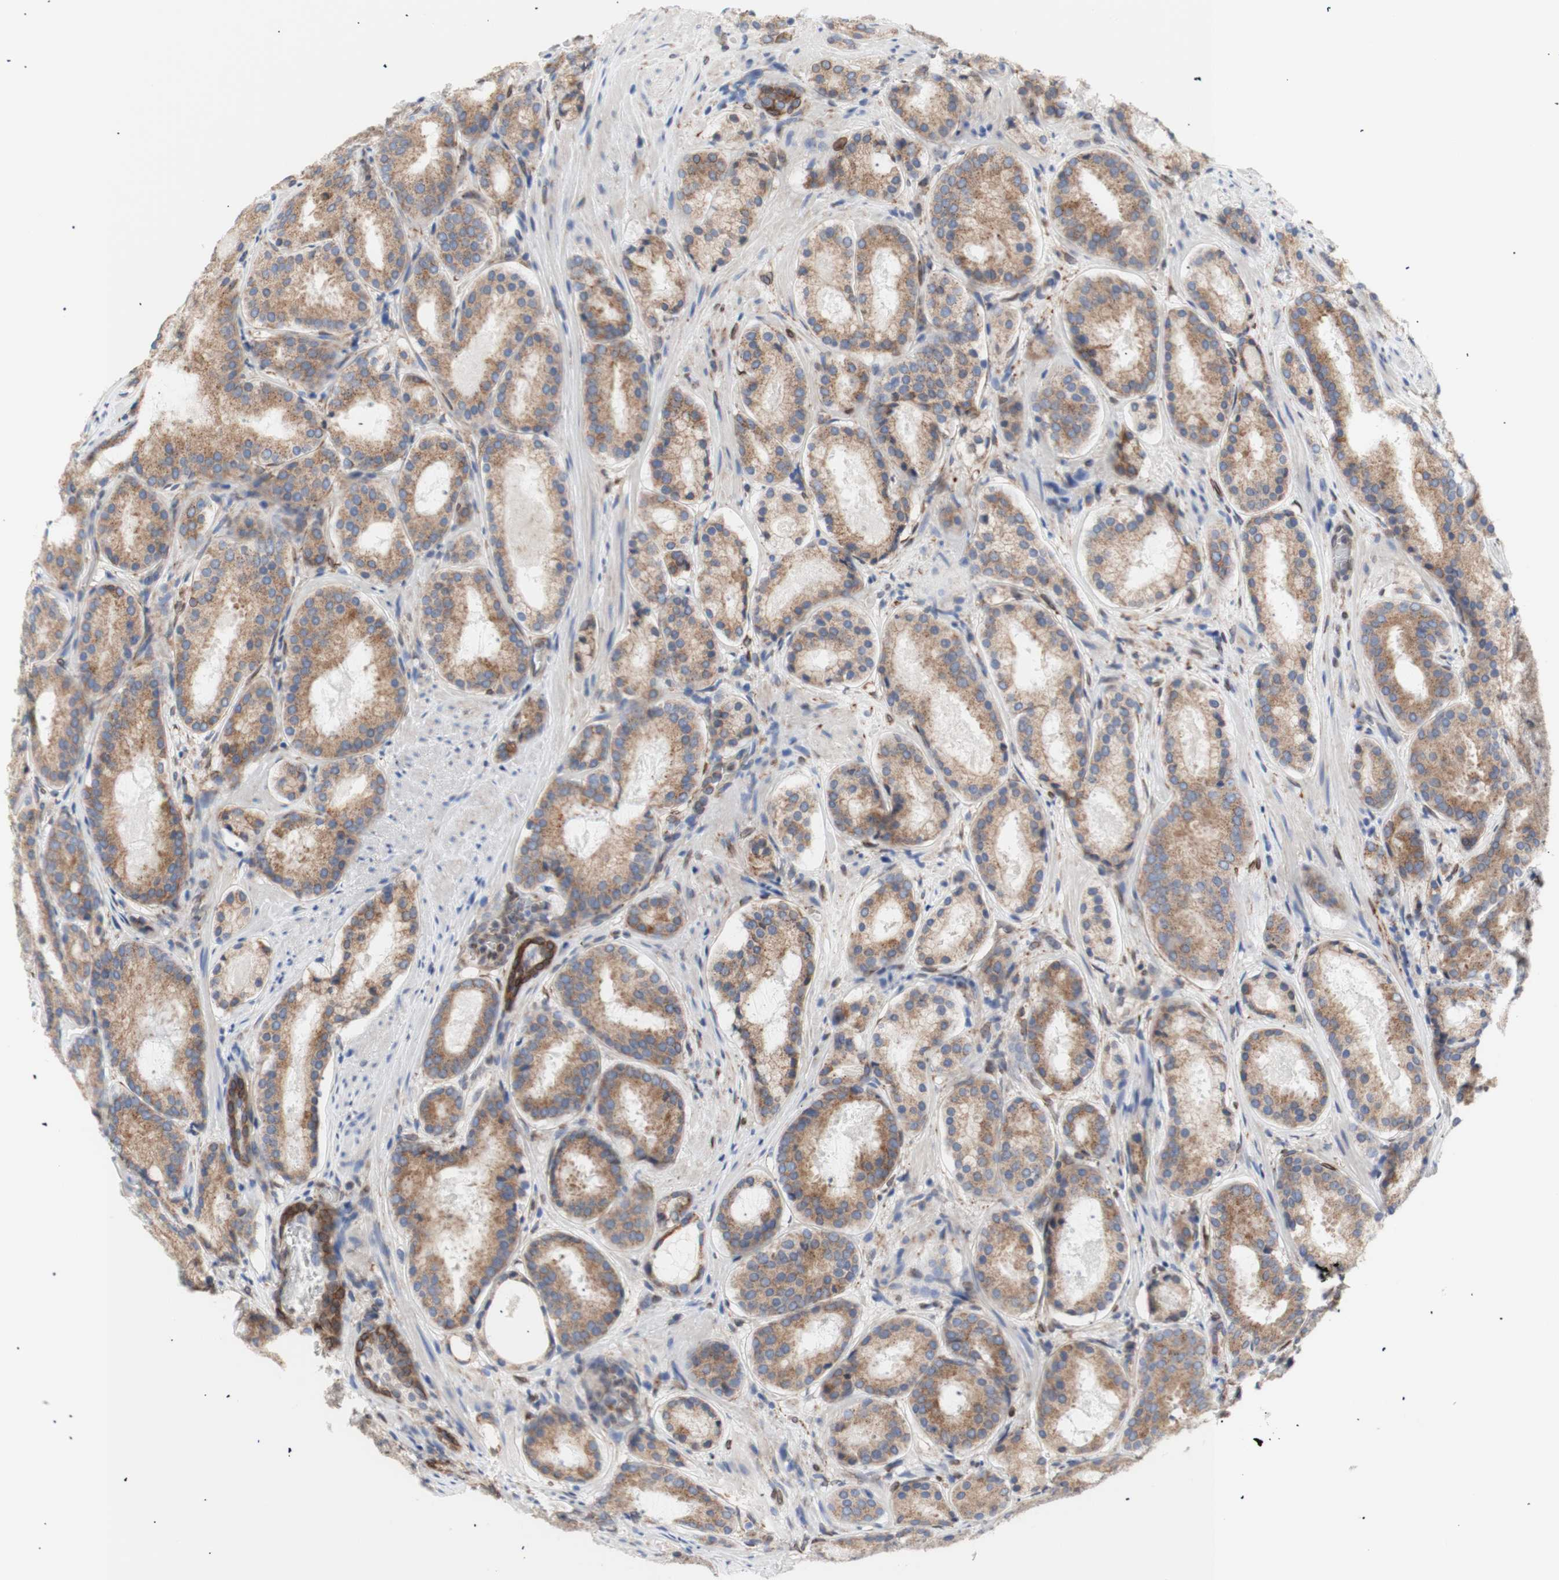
{"staining": {"intensity": "moderate", "quantity": ">75%", "location": "cytoplasmic/membranous"}, "tissue": "prostate cancer", "cell_type": "Tumor cells", "image_type": "cancer", "snomed": [{"axis": "morphology", "description": "Adenocarcinoma, Low grade"}, {"axis": "topography", "description": "Prostate"}], "caption": "IHC micrograph of neoplastic tissue: human low-grade adenocarcinoma (prostate) stained using immunohistochemistry (IHC) exhibits medium levels of moderate protein expression localized specifically in the cytoplasmic/membranous of tumor cells, appearing as a cytoplasmic/membranous brown color.", "gene": "ERLIN1", "patient": {"sex": "male", "age": 69}}